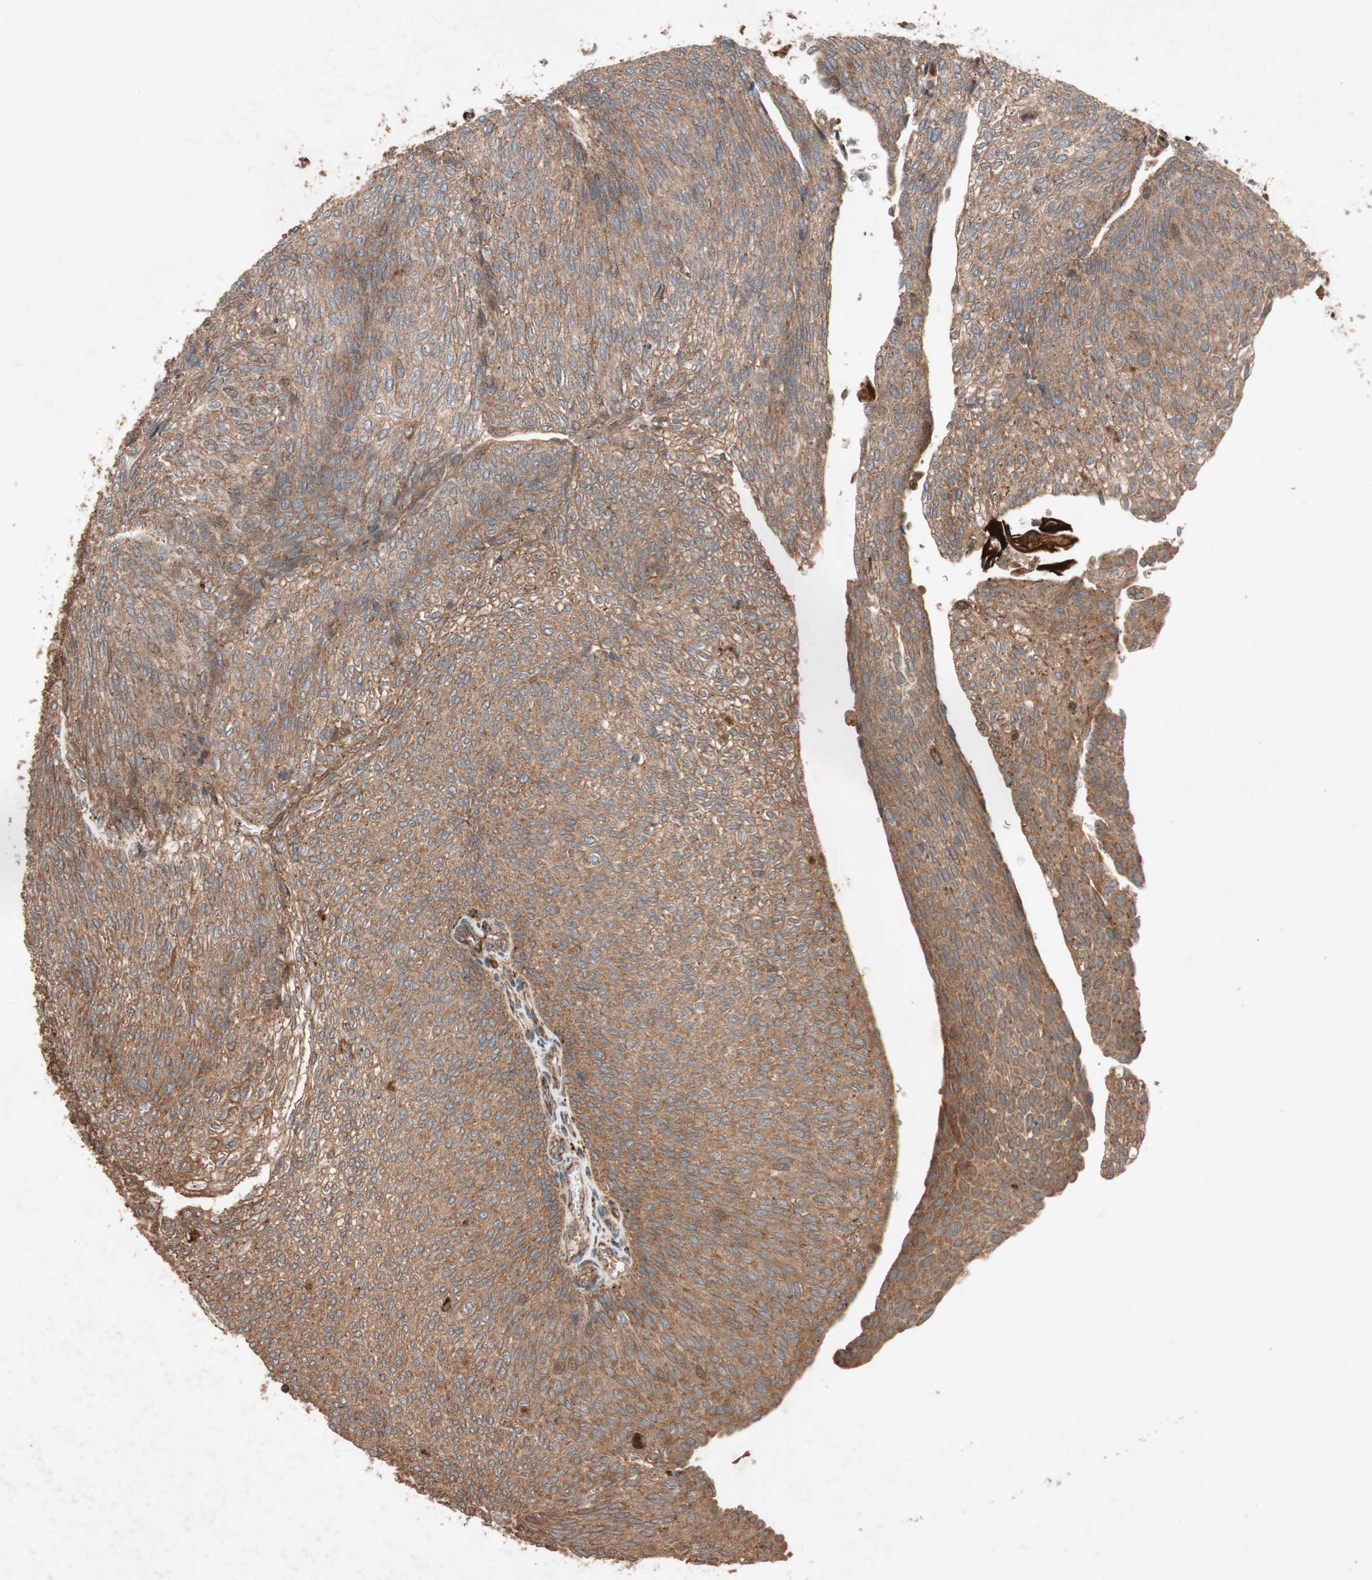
{"staining": {"intensity": "moderate", "quantity": ">75%", "location": "cytoplasmic/membranous"}, "tissue": "urothelial cancer", "cell_type": "Tumor cells", "image_type": "cancer", "snomed": [{"axis": "morphology", "description": "Urothelial carcinoma, Low grade"}, {"axis": "topography", "description": "Urinary bladder"}], "caption": "Urothelial cancer tissue reveals moderate cytoplasmic/membranous expression in approximately >75% of tumor cells", "gene": "RAB1A", "patient": {"sex": "female", "age": 79}}